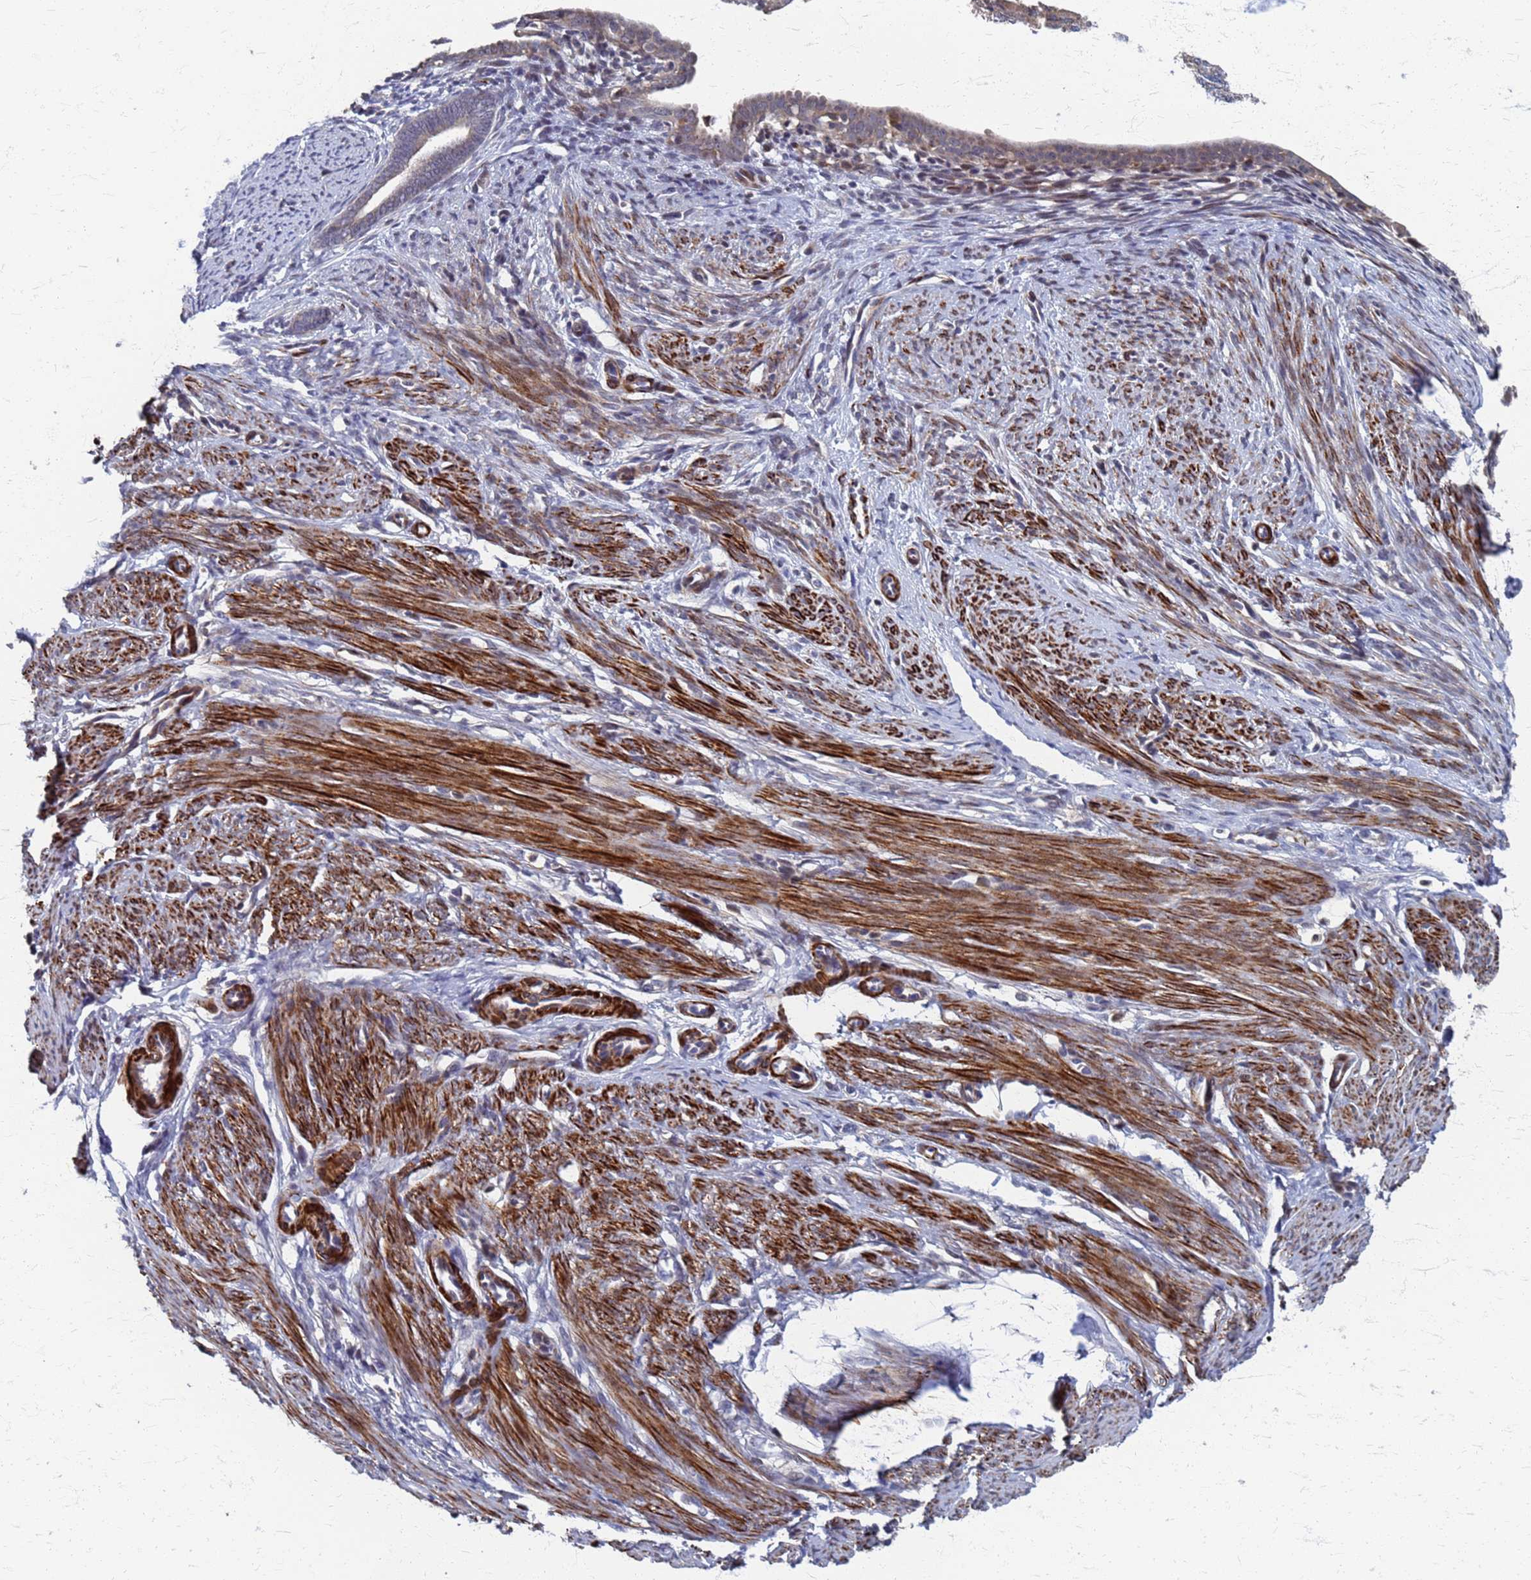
{"staining": {"intensity": "weak", "quantity": "25%-75%", "location": "cytoplasmic/membranous"}, "tissue": "endometrial cancer", "cell_type": "Tumor cells", "image_type": "cancer", "snomed": [{"axis": "morphology", "description": "Adenocarcinoma, NOS"}, {"axis": "topography", "description": "Endometrium"}], "caption": "Immunohistochemistry (IHC) photomicrograph of human endometrial cancer stained for a protein (brown), which reveals low levels of weak cytoplasmic/membranous staining in about 25%-75% of tumor cells.", "gene": "ATPAF1", "patient": {"sex": "female", "age": 51}}